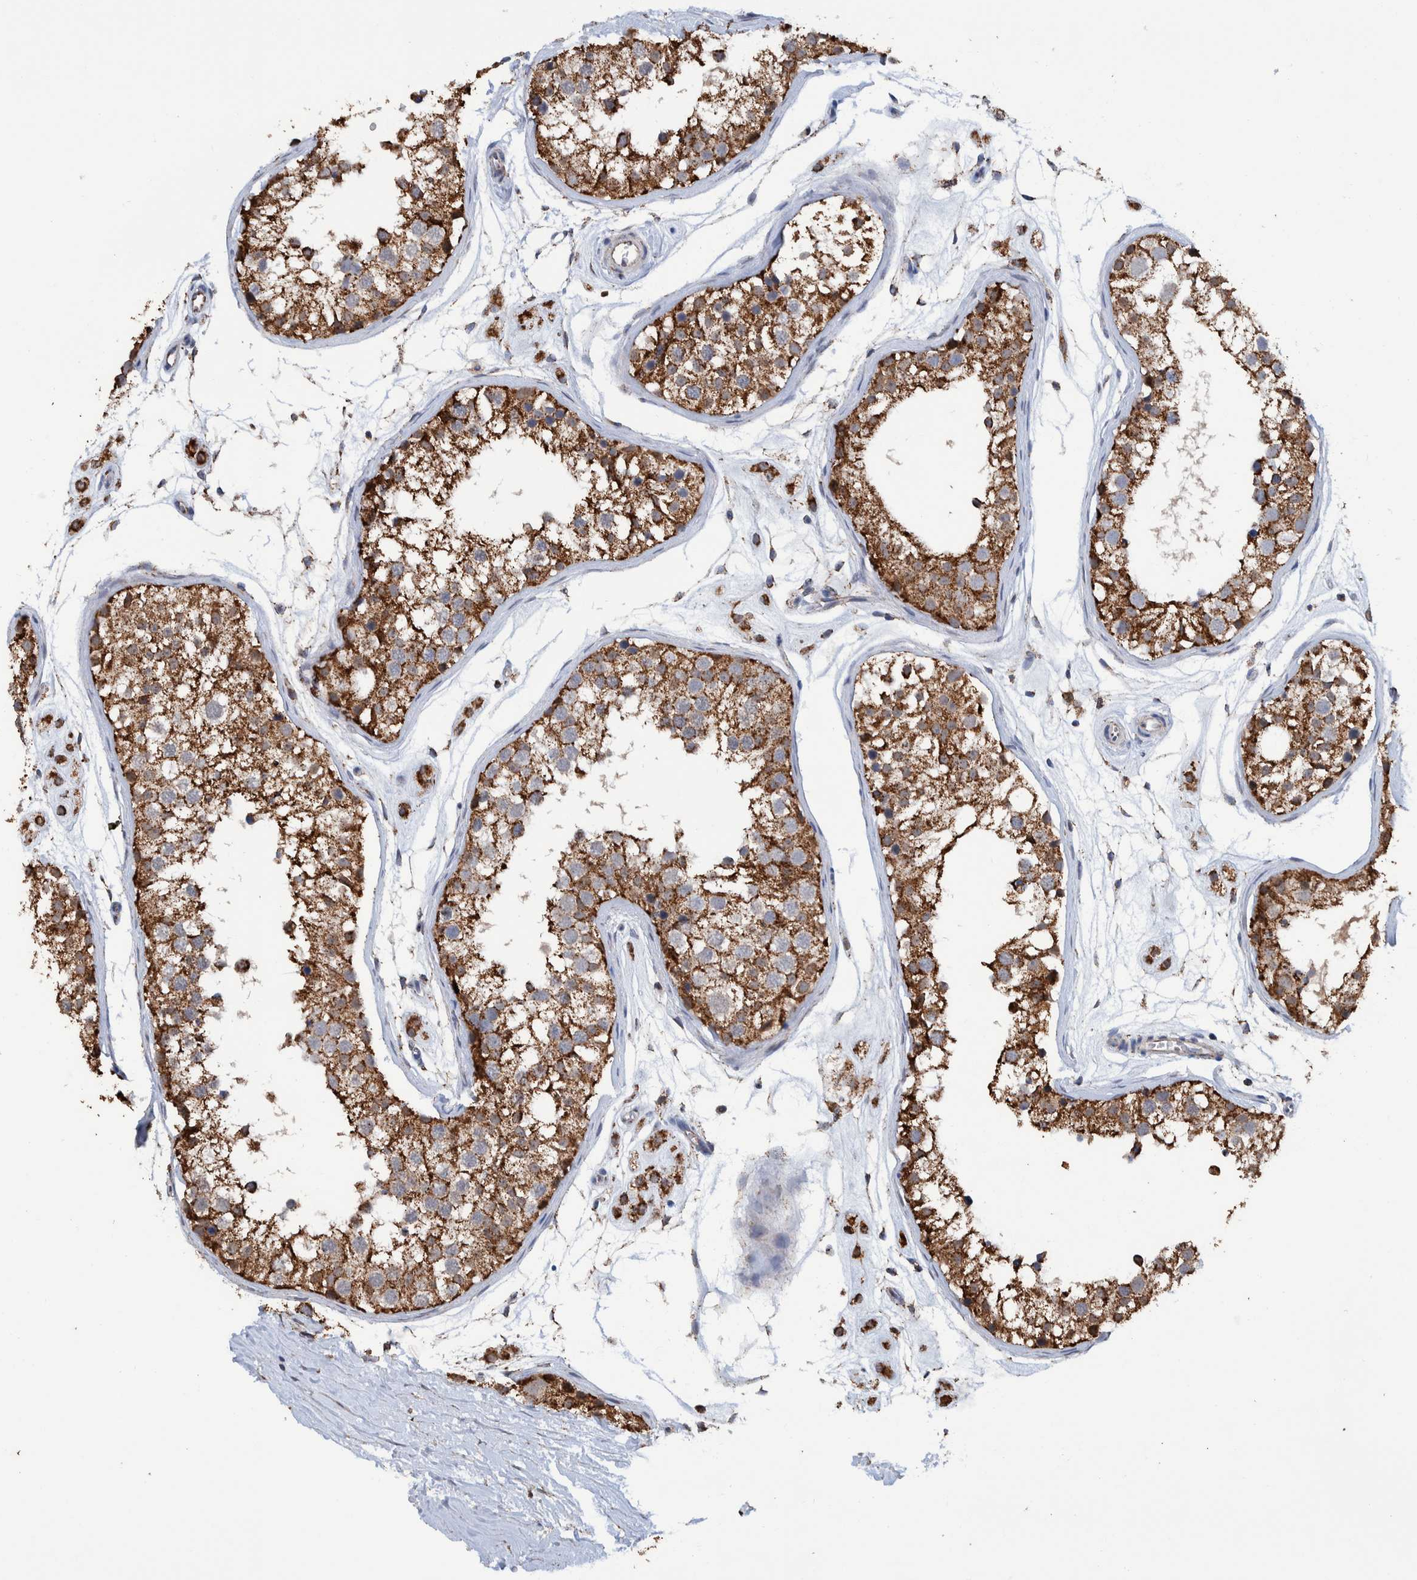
{"staining": {"intensity": "strong", "quantity": ">75%", "location": "cytoplasmic/membranous"}, "tissue": "testis", "cell_type": "Cells in seminiferous ducts", "image_type": "normal", "snomed": [{"axis": "morphology", "description": "Normal tissue, NOS"}, {"axis": "morphology", "description": "Adenocarcinoma, metastatic, NOS"}, {"axis": "topography", "description": "Testis"}], "caption": "A photomicrograph of testis stained for a protein reveals strong cytoplasmic/membranous brown staining in cells in seminiferous ducts. (DAB IHC, brown staining for protein, blue staining for nuclei).", "gene": "DECR1", "patient": {"sex": "male", "age": 26}}